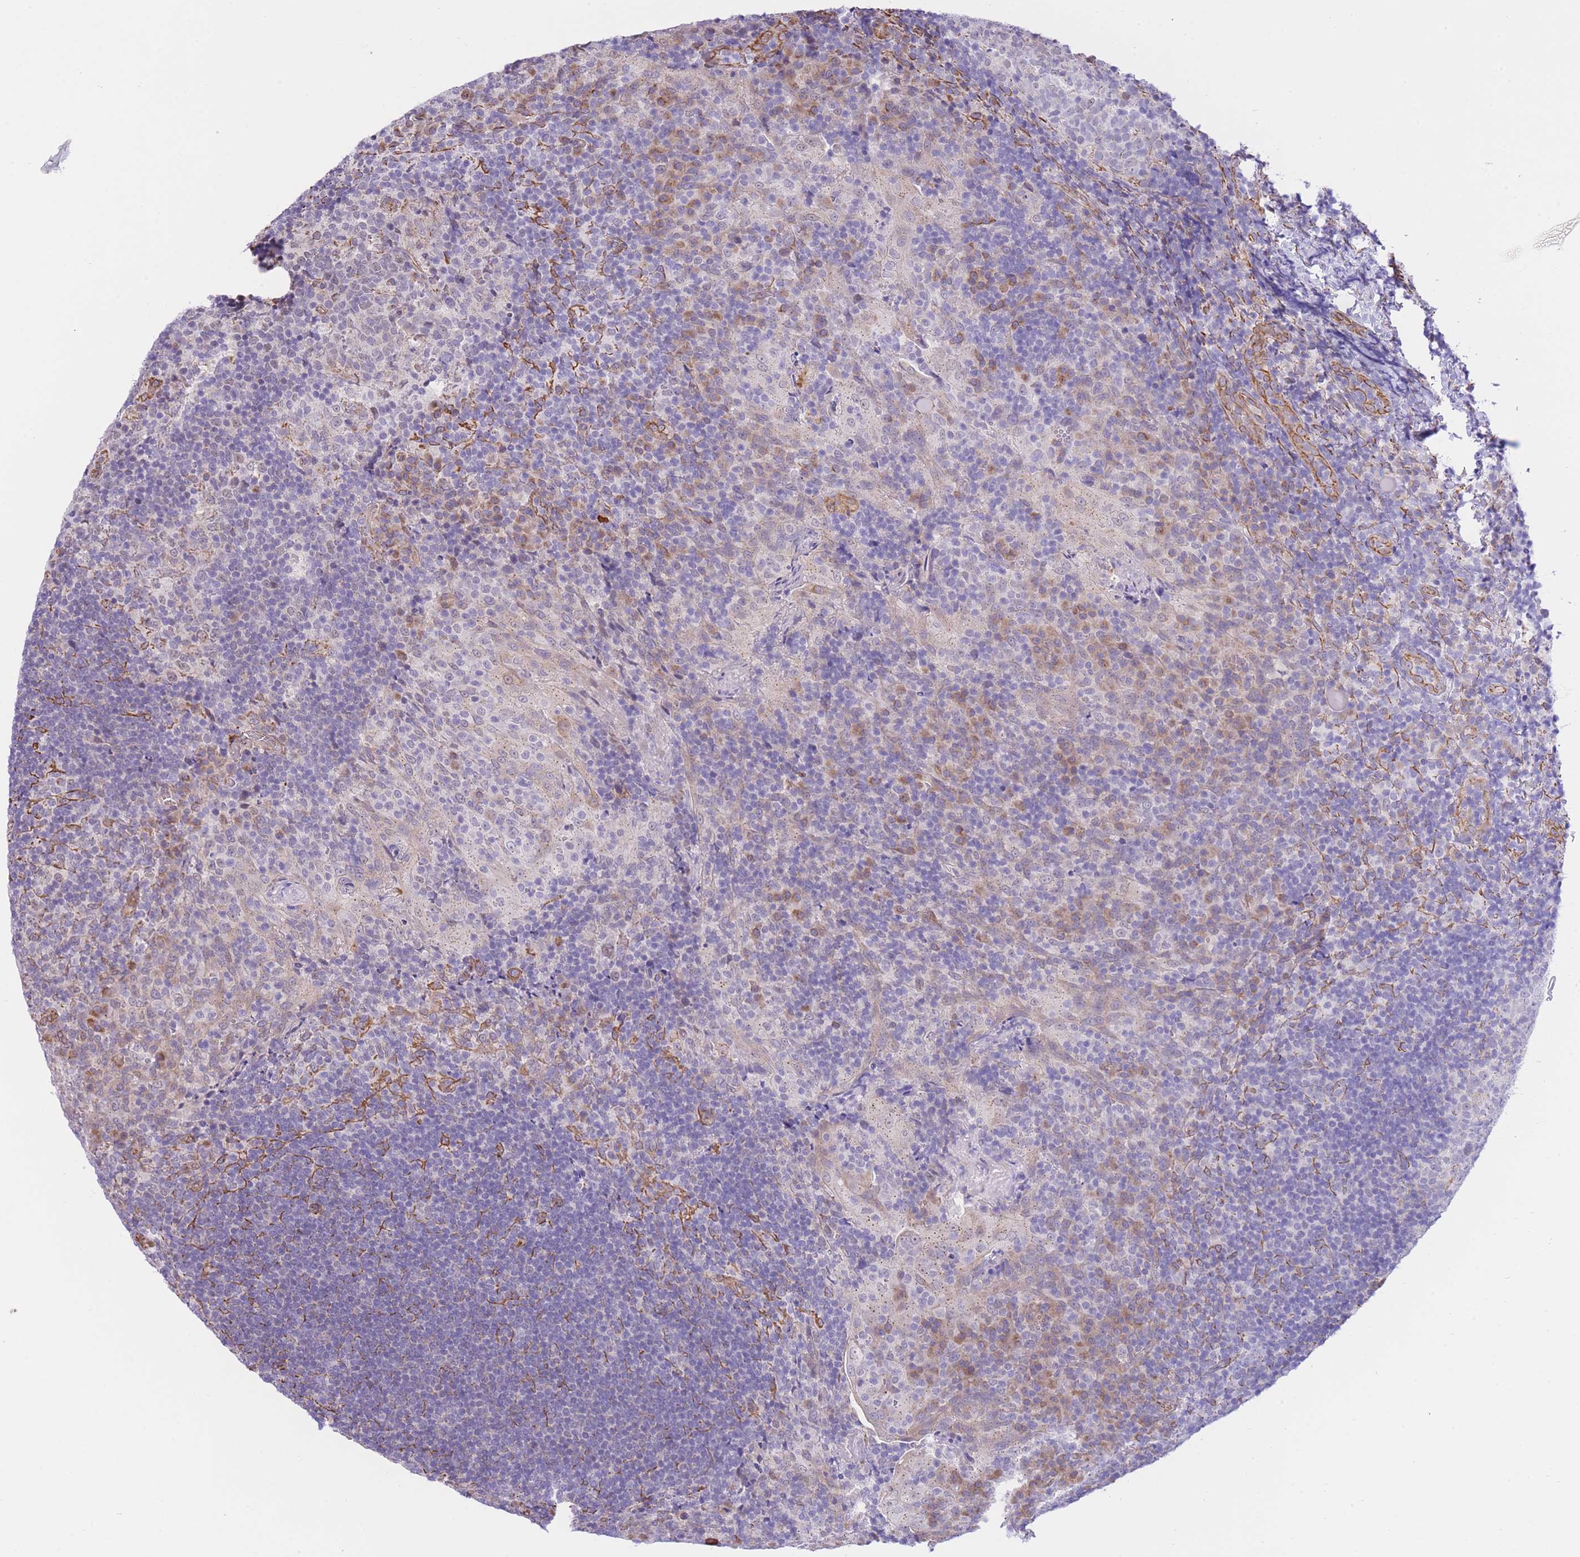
{"staining": {"intensity": "negative", "quantity": "none", "location": "none"}, "tissue": "tonsil", "cell_type": "Germinal center cells", "image_type": "normal", "snomed": [{"axis": "morphology", "description": "Normal tissue, NOS"}, {"axis": "topography", "description": "Tonsil"}], "caption": "DAB immunohistochemical staining of normal tonsil reveals no significant positivity in germinal center cells.", "gene": "PSG11", "patient": {"sex": "male", "age": 17}}